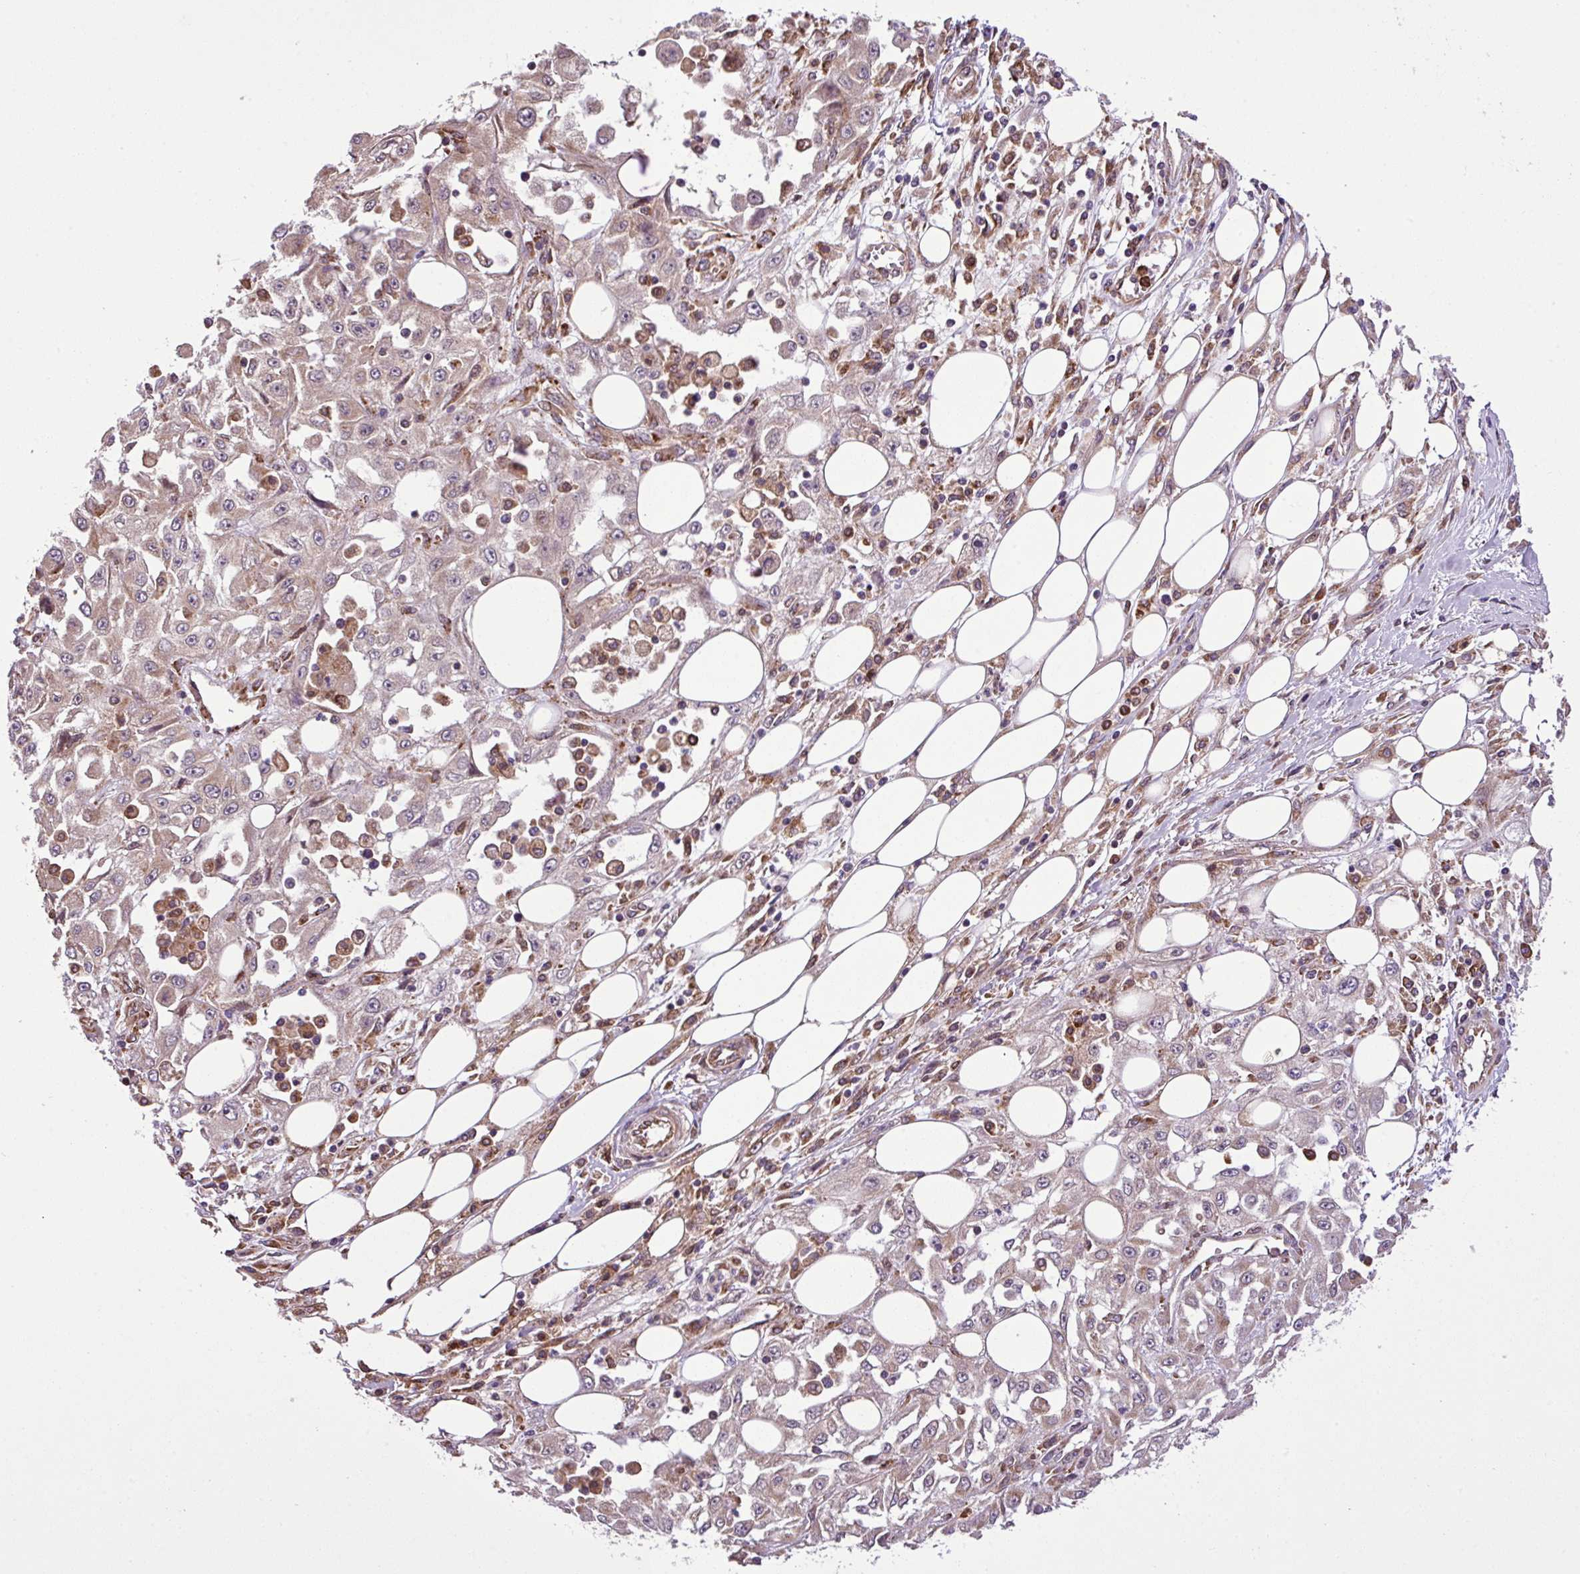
{"staining": {"intensity": "moderate", "quantity": "25%-75%", "location": "cytoplasmic/membranous"}, "tissue": "skin cancer", "cell_type": "Tumor cells", "image_type": "cancer", "snomed": [{"axis": "morphology", "description": "Squamous cell carcinoma, NOS"}, {"axis": "morphology", "description": "Squamous cell carcinoma, metastatic, NOS"}, {"axis": "topography", "description": "Skin"}, {"axis": "topography", "description": "Lymph node"}], "caption": "Skin cancer (squamous cell carcinoma) was stained to show a protein in brown. There is medium levels of moderate cytoplasmic/membranous staining in approximately 25%-75% of tumor cells.", "gene": "DLGAP4", "patient": {"sex": "male", "age": 75}}